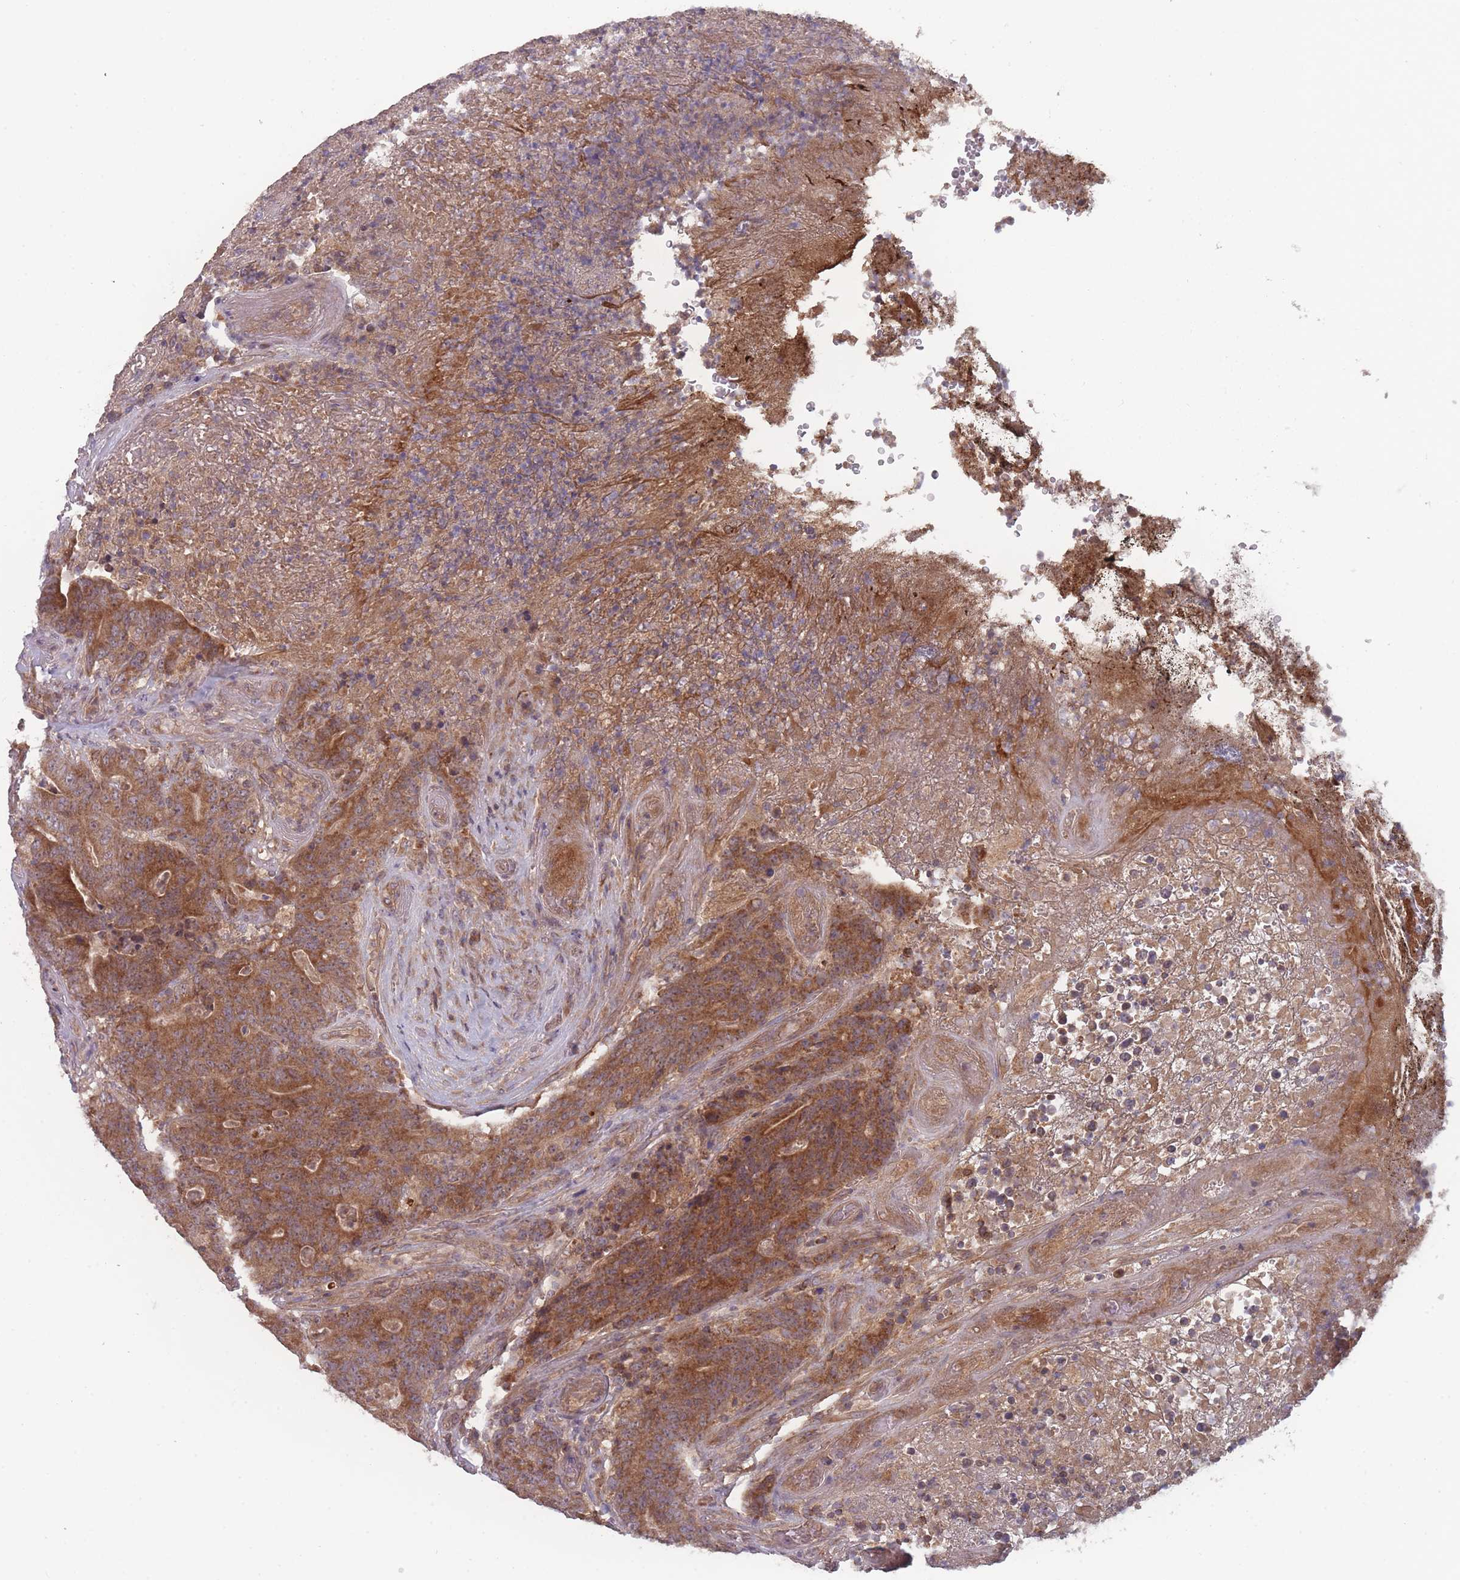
{"staining": {"intensity": "strong", "quantity": ">75%", "location": "cytoplasmic/membranous"}, "tissue": "colorectal cancer", "cell_type": "Tumor cells", "image_type": "cancer", "snomed": [{"axis": "morphology", "description": "Adenocarcinoma, NOS"}, {"axis": "topography", "description": "Colon"}], "caption": "Adenocarcinoma (colorectal) was stained to show a protein in brown. There is high levels of strong cytoplasmic/membranous expression in about >75% of tumor cells. Nuclei are stained in blue.", "gene": "ATP5MG", "patient": {"sex": "female", "age": 75}}